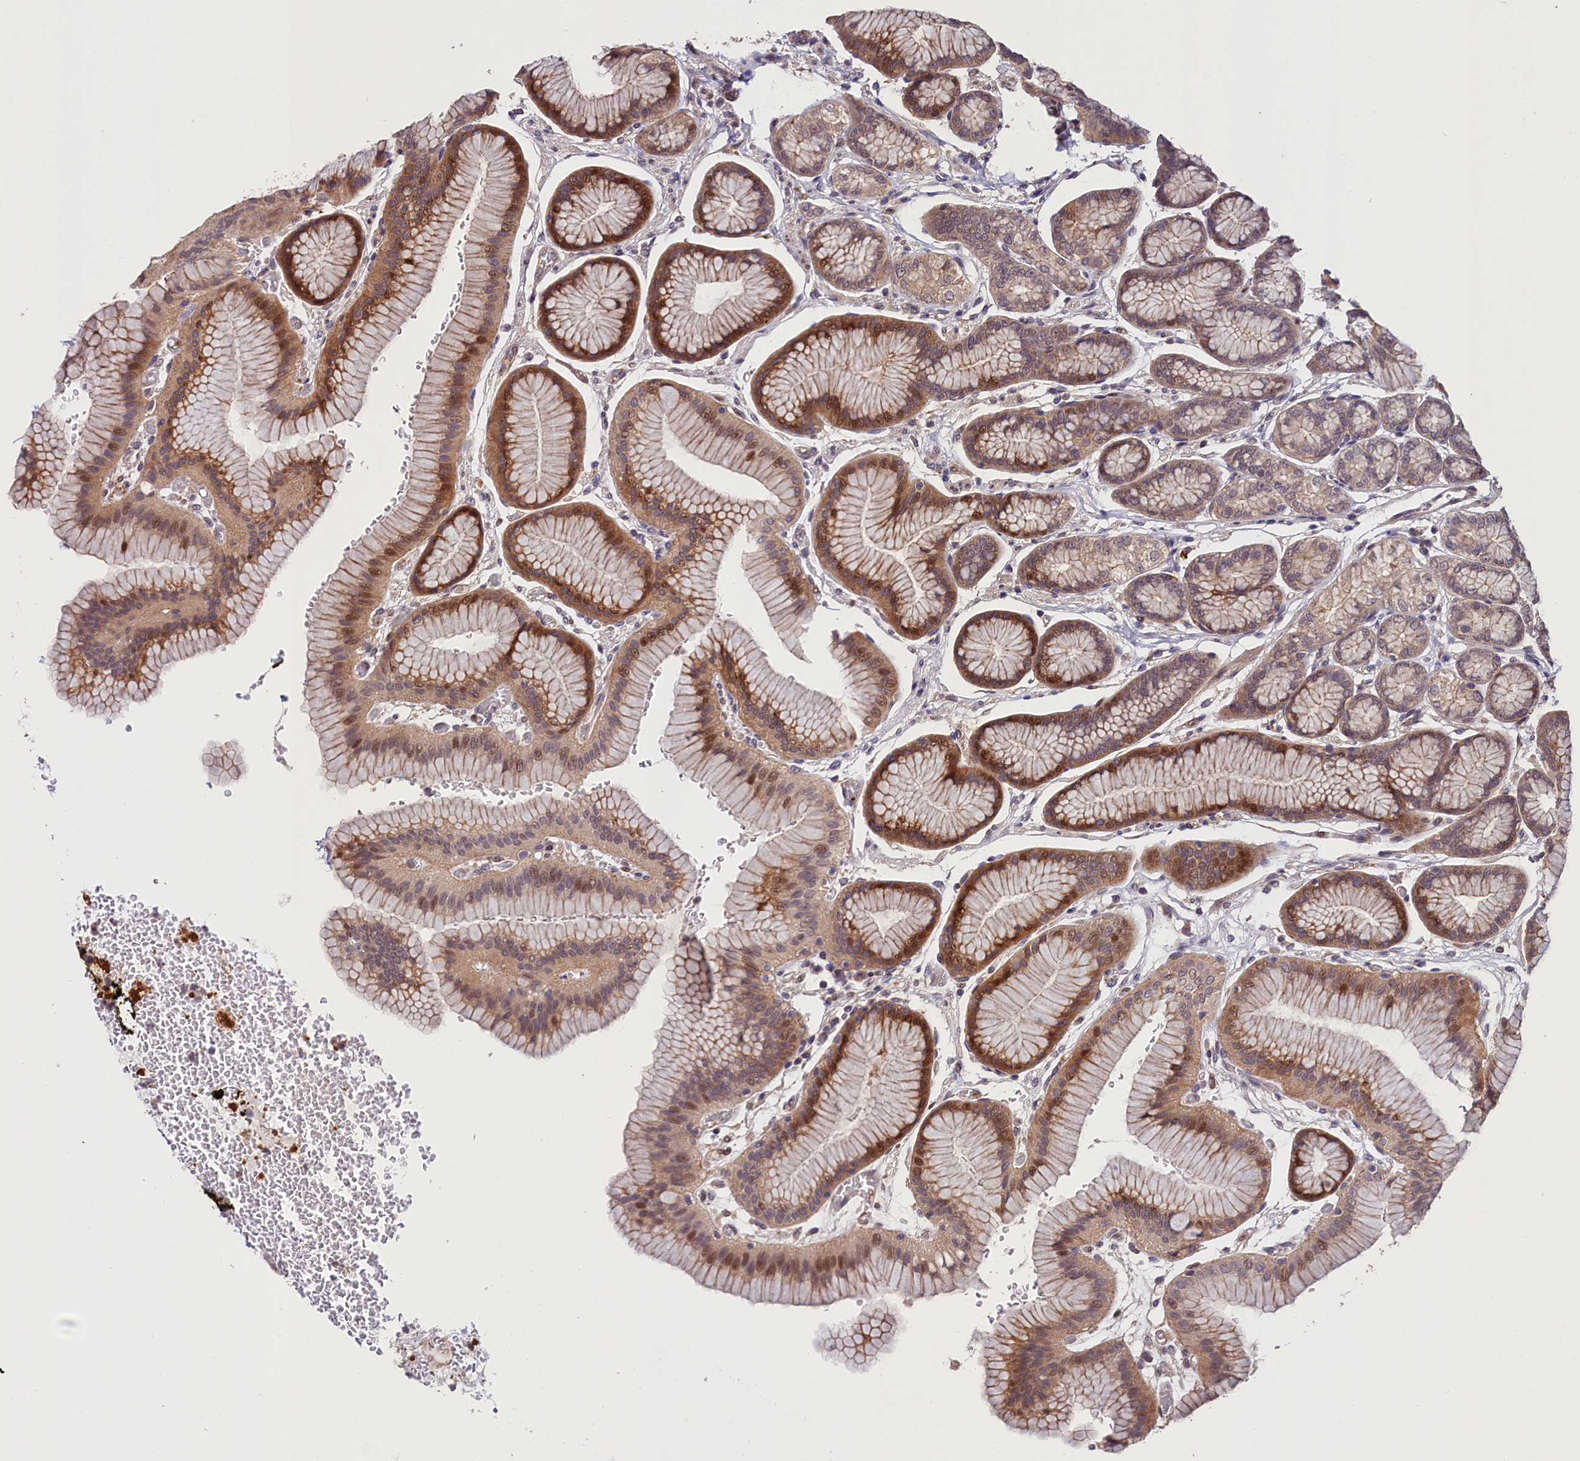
{"staining": {"intensity": "moderate", "quantity": ">75%", "location": "cytoplasmic/membranous,nuclear"}, "tissue": "stomach", "cell_type": "Glandular cells", "image_type": "normal", "snomed": [{"axis": "morphology", "description": "Normal tissue, NOS"}, {"axis": "morphology", "description": "Adenocarcinoma, NOS"}, {"axis": "morphology", "description": "Adenocarcinoma, High grade"}, {"axis": "topography", "description": "Stomach, upper"}, {"axis": "topography", "description": "Stomach"}], "caption": "Immunohistochemistry of unremarkable human stomach demonstrates medium levels of moderate cytoplasmic/membranous,nuclear positivity in approximately >75% of glandular cells. Using DAB (3,3'-diaminobenzidine) (brown) and hematoxylin (blue) stains, captured at high magnification using brightfield microscopy.", "gene": "CACNA1H", "patient": {"sex": "female", "age": 65}}